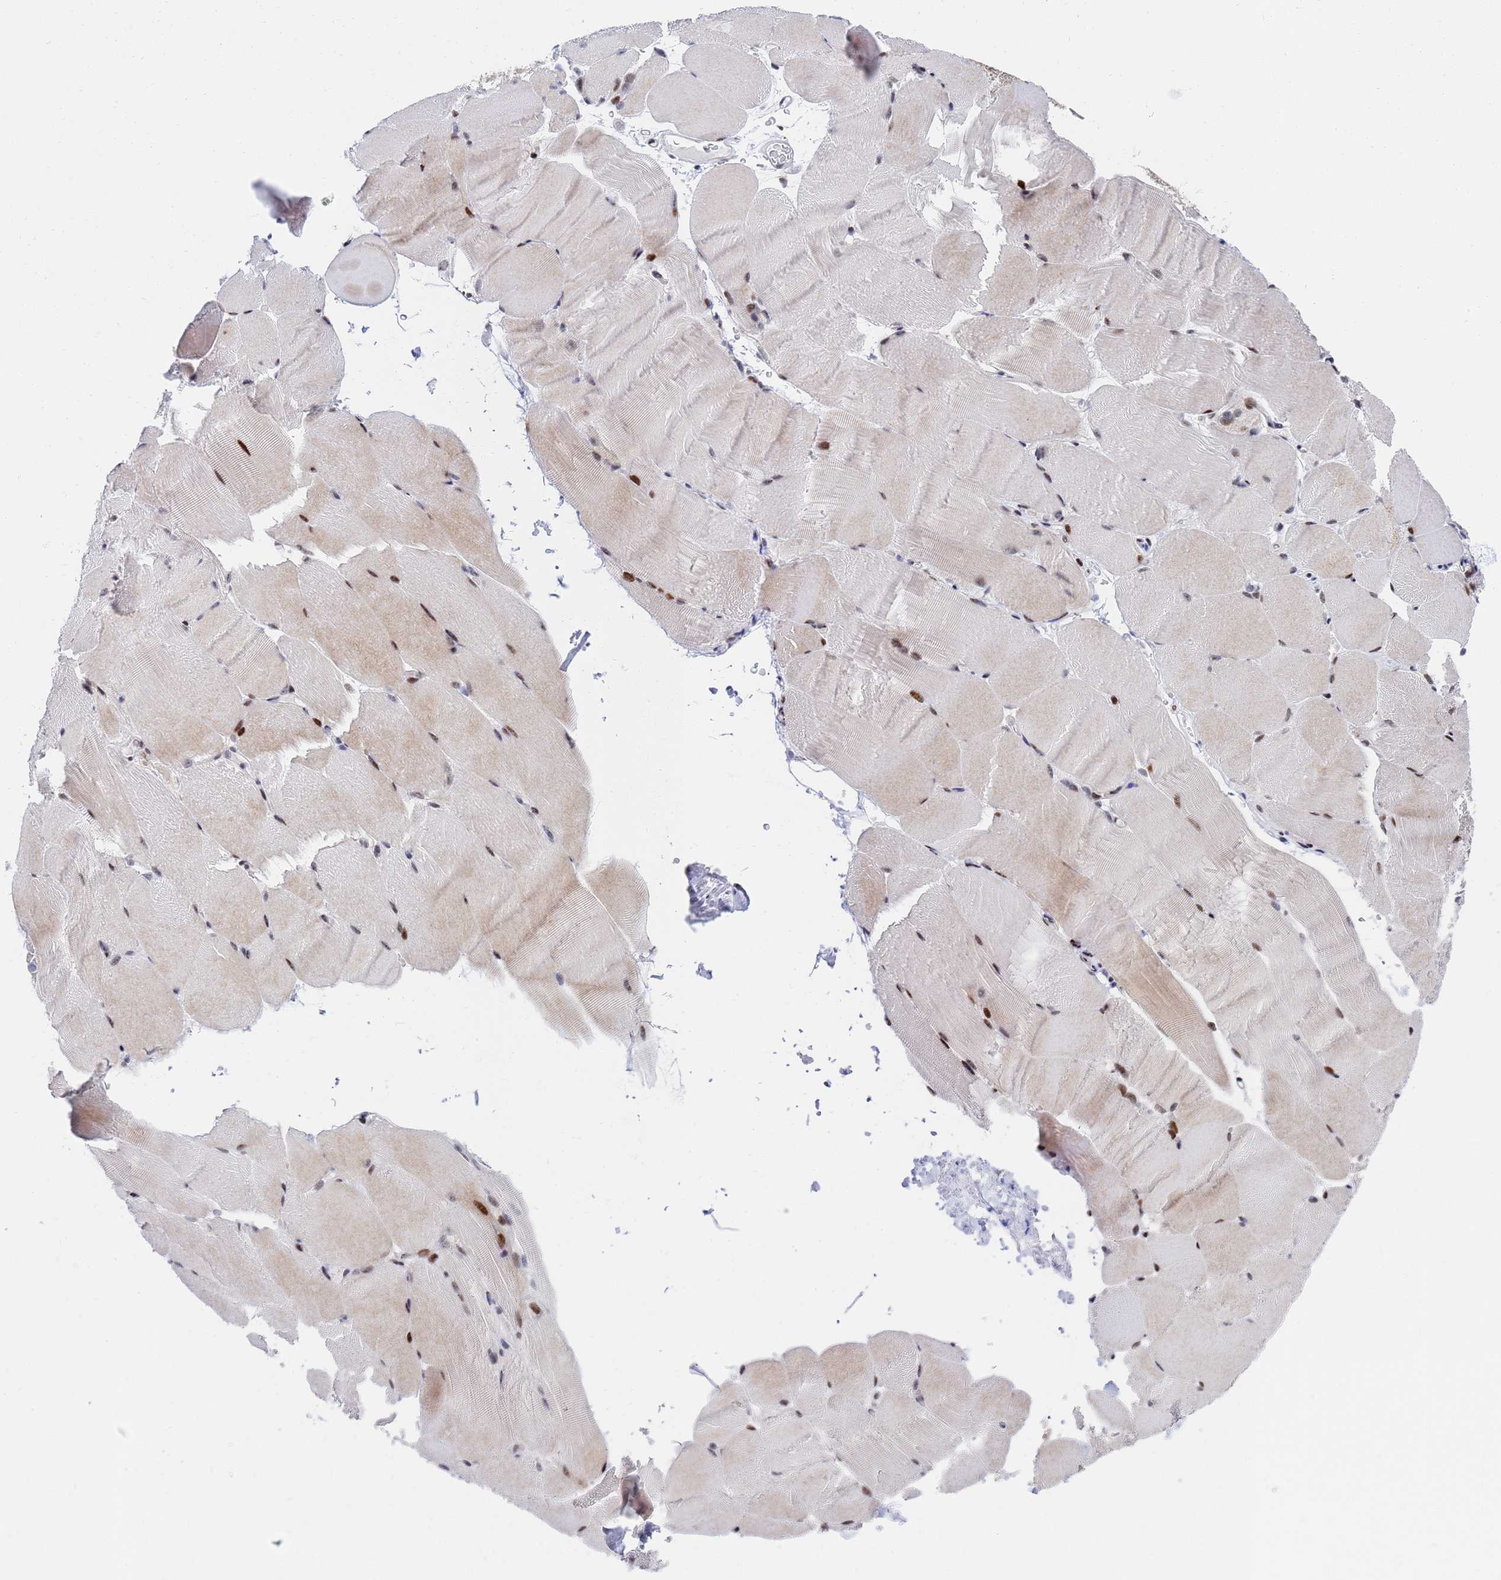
{"staining": {"intensity": "moderate", "quantity": "25%-75%", "location": "nuclear"}, "tissue": "skeletal muscle", "cell_type": "Myocytes", "image_type": "normal", "snomed": [{"axis": "morphology", "description": "Normal tissue, NOS"}, {"axis": "topography", "description": "Skeletal muscle"}, {"axis": "topography", "description": "Parathyroid gland"}], "caption": "Protein staining exhibits moderate nuclear expression in about 25%-75% of myocytes in unremarkable skeletal muscle. (Stains: DAB (3,3'-diaminobenzidine) in brown, nuclei in blue, Microscopy: brightfield microscopy at high magnification).", "gene": "AP5Z1", "patient": {"sex": "female", "age": 37}}